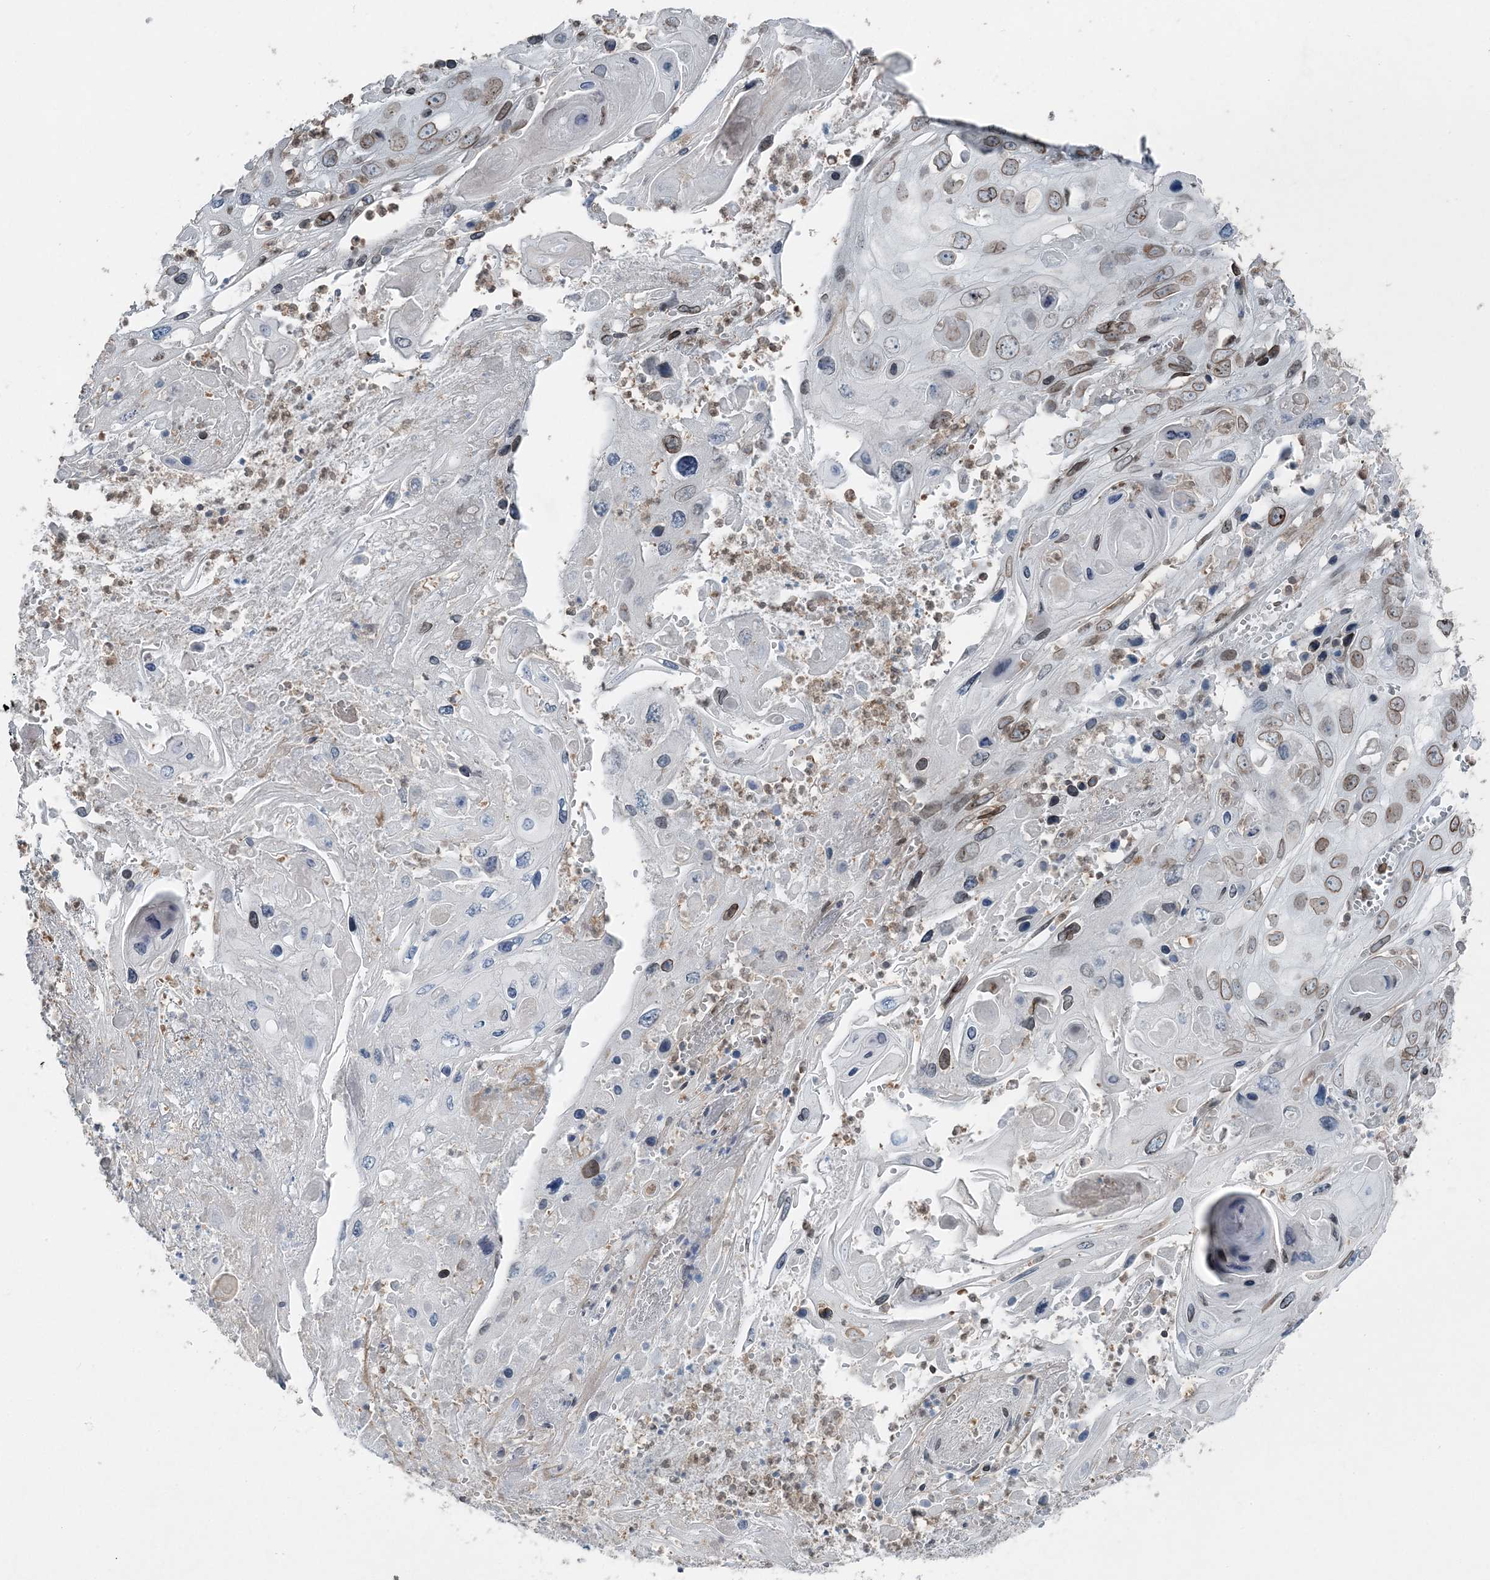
{"staining": {"intensity": "moderate", "quantity": "25%-75%", "location": "cytoplasmic/membranous,nuclear"}, "tissue": "skin cancer", "cell_type": "Tumor cells", "image_type": "cancer", "snomed": [{"axis": "morphology", "description": "Squamous cell carcinoma, NOS"}, {"axis": "topography", "description": "Skin"}], "caption": "The image displays staining of skin cancer (squamous cell carcinoma), revealing moderate cytoplasmic/membranous and nuclear protein expression (brown color) within tumor cells.", "gene": "GJD4", "patient": {"sex": "male", "age": 55}}